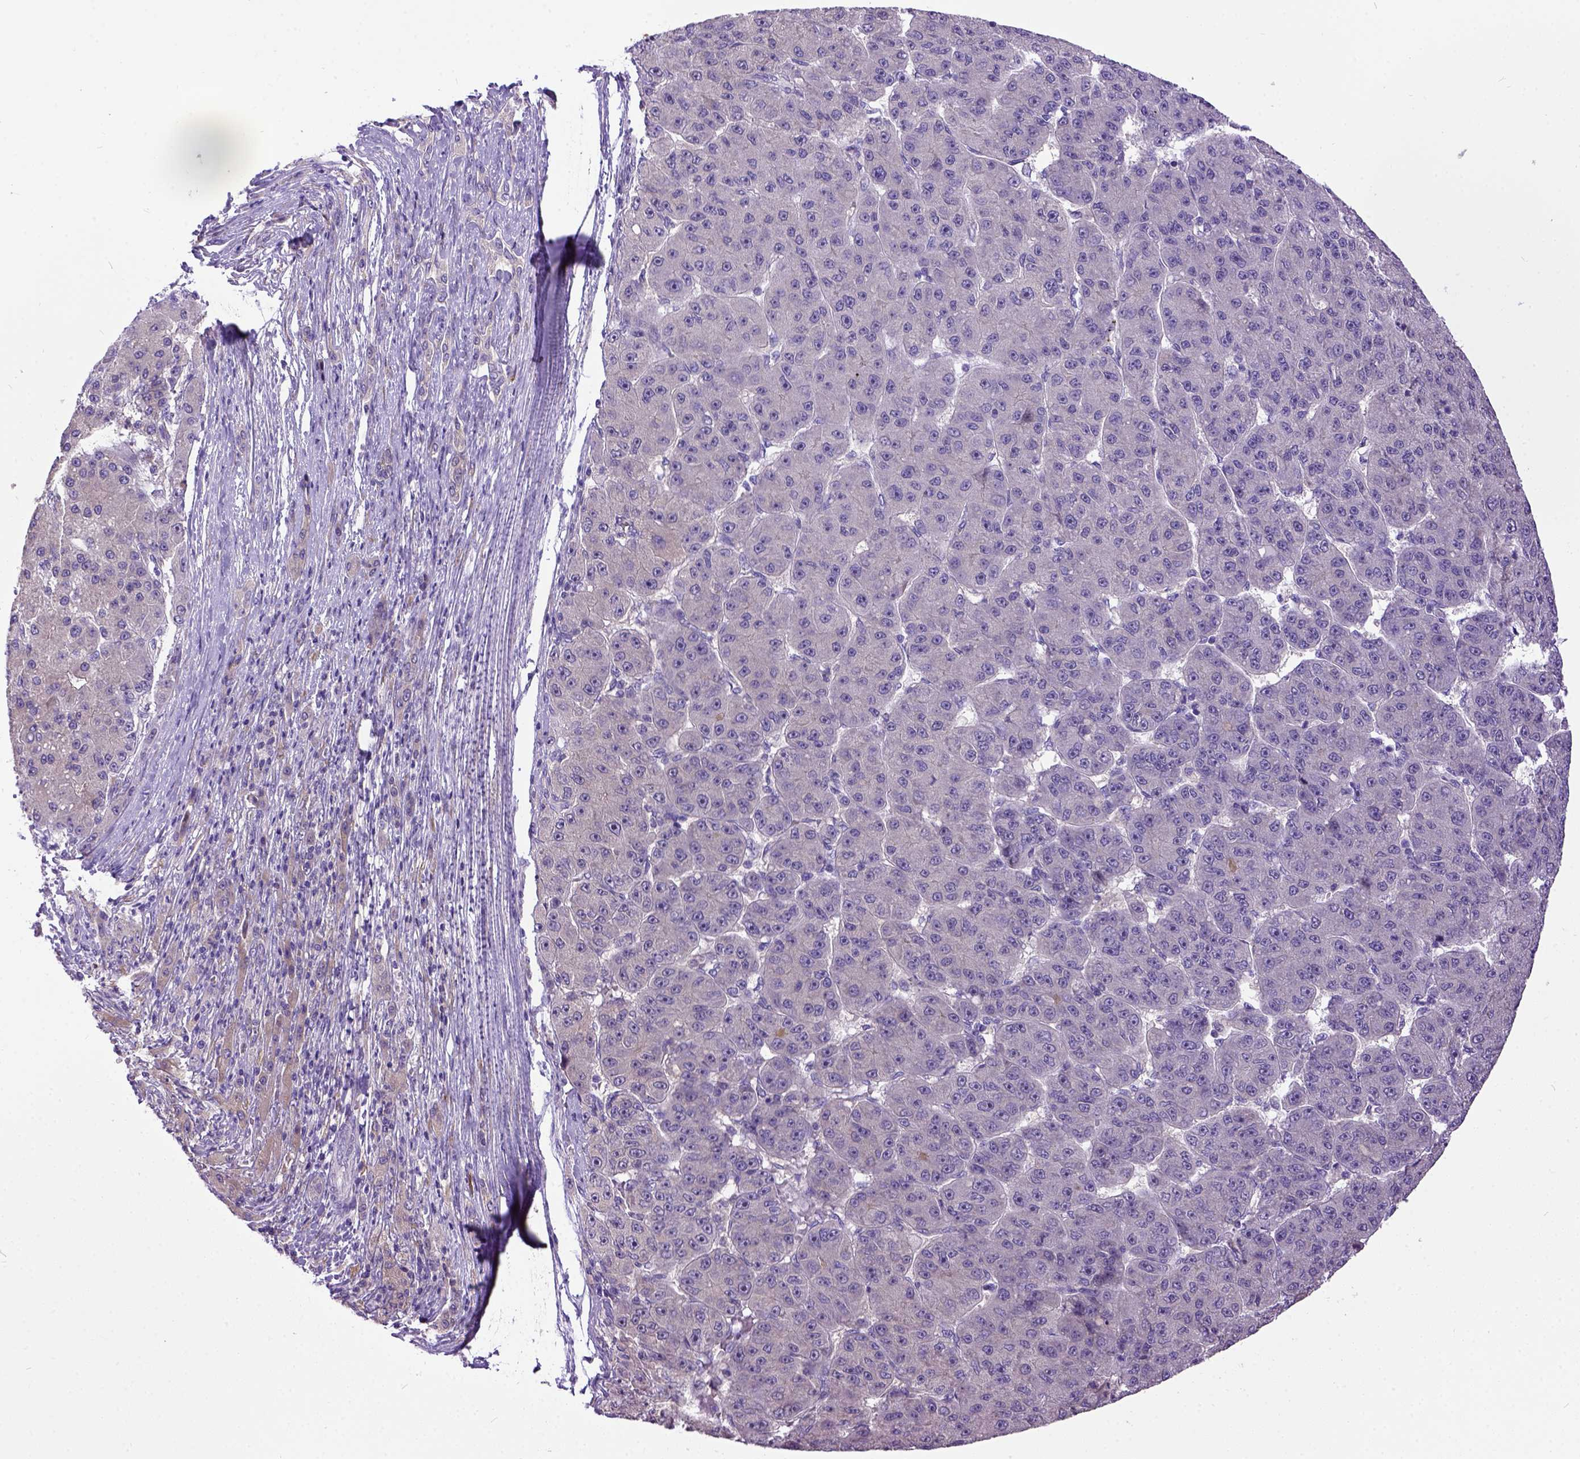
{"staining": {"intensity": "negative", "quantity": "none", "location": "none"}, "tissue": "liver cancer", "cell_type": "Tumor cells", "image_type": "cancer", "snomed": [{"axis": "morphology", "description": "Carcinoma, Hepatocellular, NOS"}, {"axis": "topography", "description": "Liver"}], "caption": "Immunohistochemistry image of liver cancer (hepatocellular carcinoma) stained for a protein (brown), which exhibits no expression in tumor cells. (DAB IHC visualized using brightfield microscopy, high magnification).", "gene": "NEK5", "patient": {"sex": "male", "age": 67}}